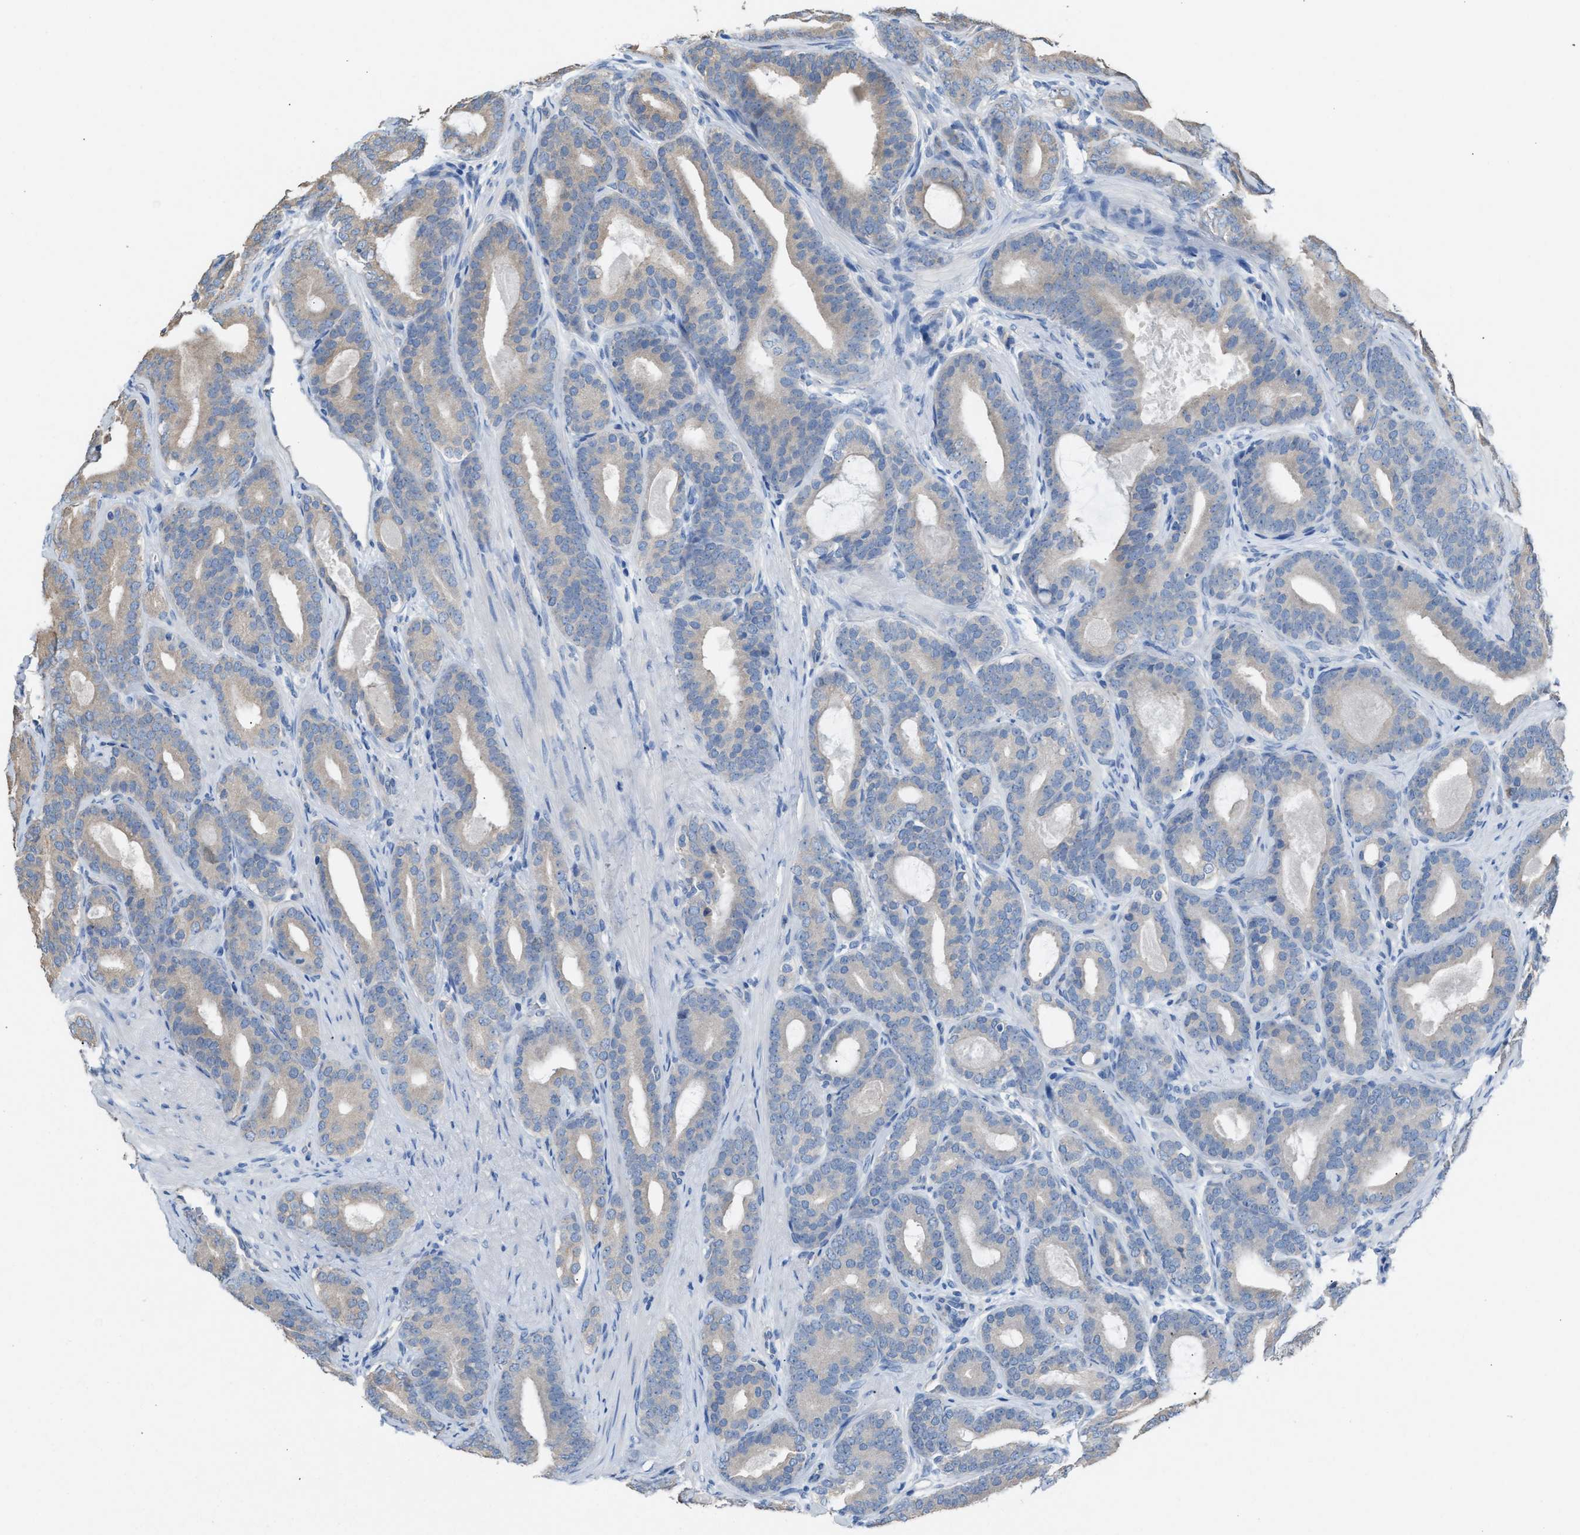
{"staining": {"intensity": "weak", "quantity": "25%-75%", "location": "cytoplasmic/membranous"}, "tissue": "prostate cancer", "cell_type": "Tumor cells", "image_type": "cancer", "snomed": [{"axis": "morphology", "description": "Adenocarcinoma, High grade"}, {"axis": "topography", "description": "Prostate"}], "caption": "DAB immunohistochemical staining of high-grade adenocarcinoma (prostate) reveals weak cytoplasmic/membranous protein expression in about 25%-75% of tumor cells.", "gene": "NQO2", "patient": {"sex": "male", "age": 60}}